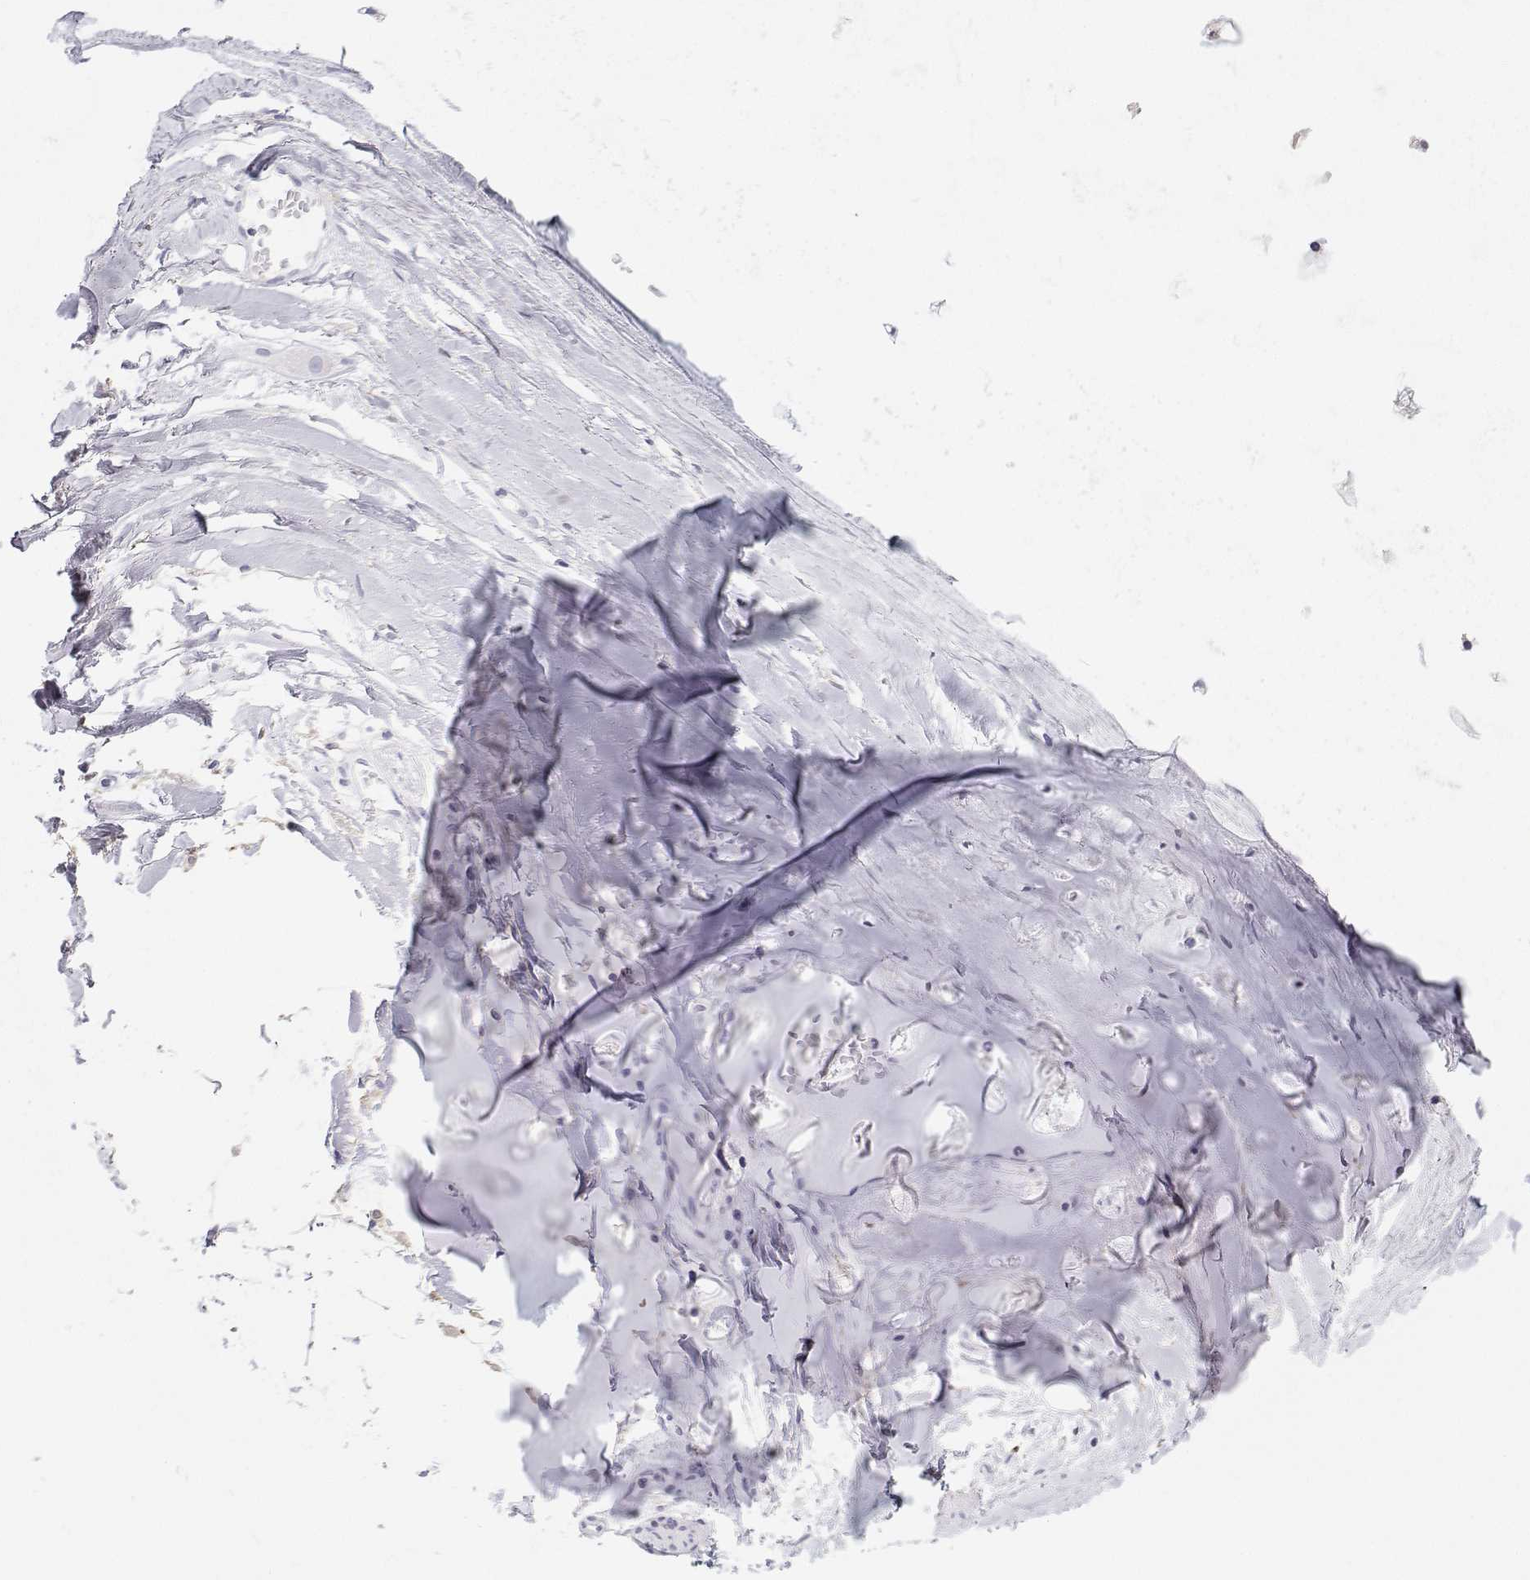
{"staining": {"intensity": "negative", "quantity": "none", "location": "none"}, "tissue": "soft tissue", "cell_type": "Chondrocytes", "image_type": "normal", "snomed": [{"axis": "morphology", "description": "Normal tissue, NOS"}, {"axis": "topography", "description": "Cartilage tissue"}, {"axis": "topography", "description": "Nasopharynx"}, {"axis": "topography", "description": "Thyroid gland"}], "caption": "Chondrocytes are negative for protein expression in normal human soft tissue. Brightfield microscopy of immunohistochemistry (IHC) stained with DAB (brown) and hematoxylin (blue), captured at high magnification.", "gene": "TTN", "patient": {"sex": "male", "age": 63}}